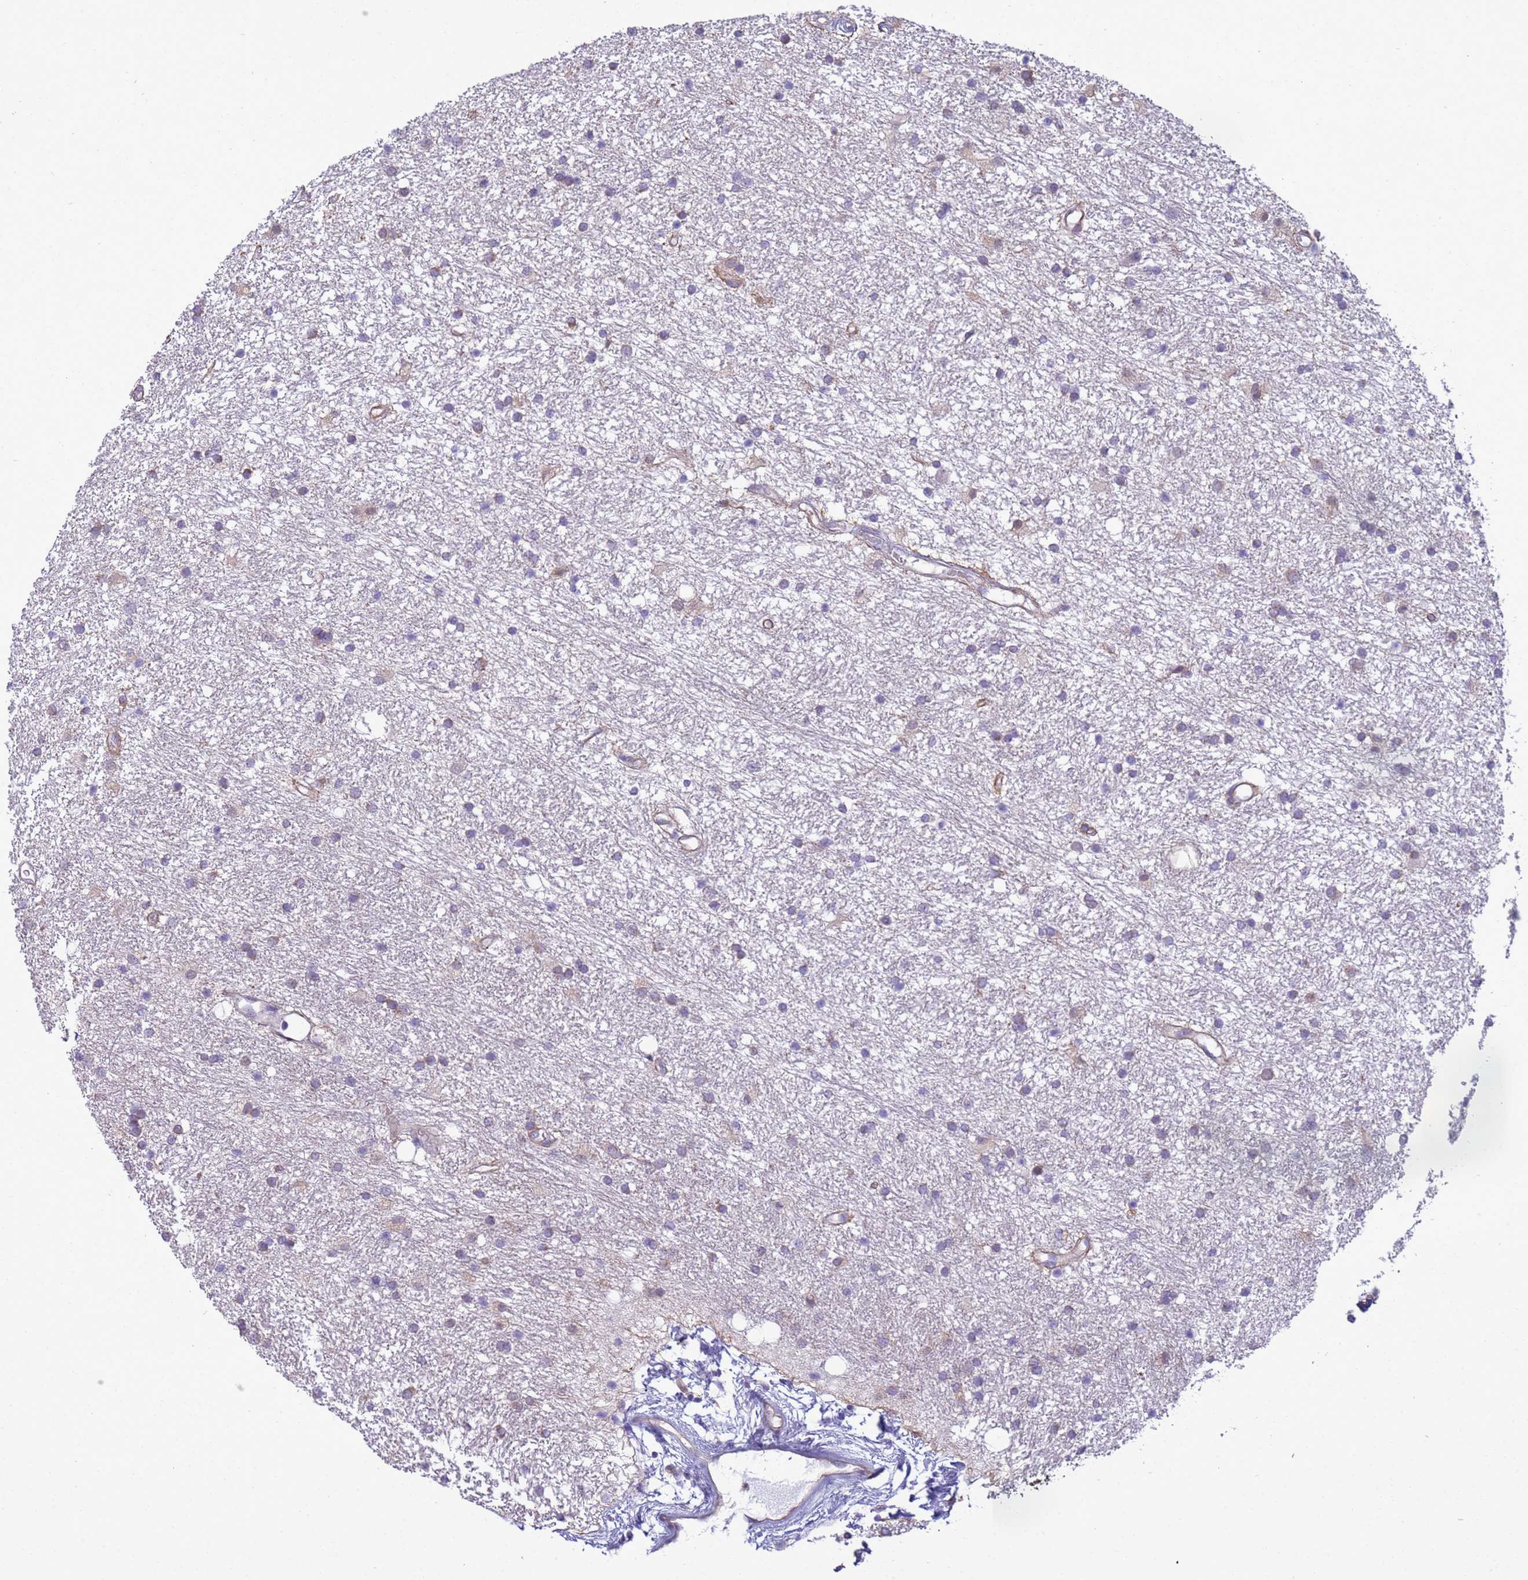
{"staining": {"intensity": "negative", "quantity": "none", "location": "none"}, "tissue": "glioma", "cell_type": "Tumor cells", "image_type": "cancer", "snomed": [{"axis": "morphology", "description": "Glioma, malignant, High grade"}, {"axis": "topography", "description": "Brain"}], "caption": "A histopathology image of human glioma is negative for staining in tumor cells. Nuclei are stained in blue.", "gene": "ITGB4", "patient": {"sex": "male", "age": 77}}